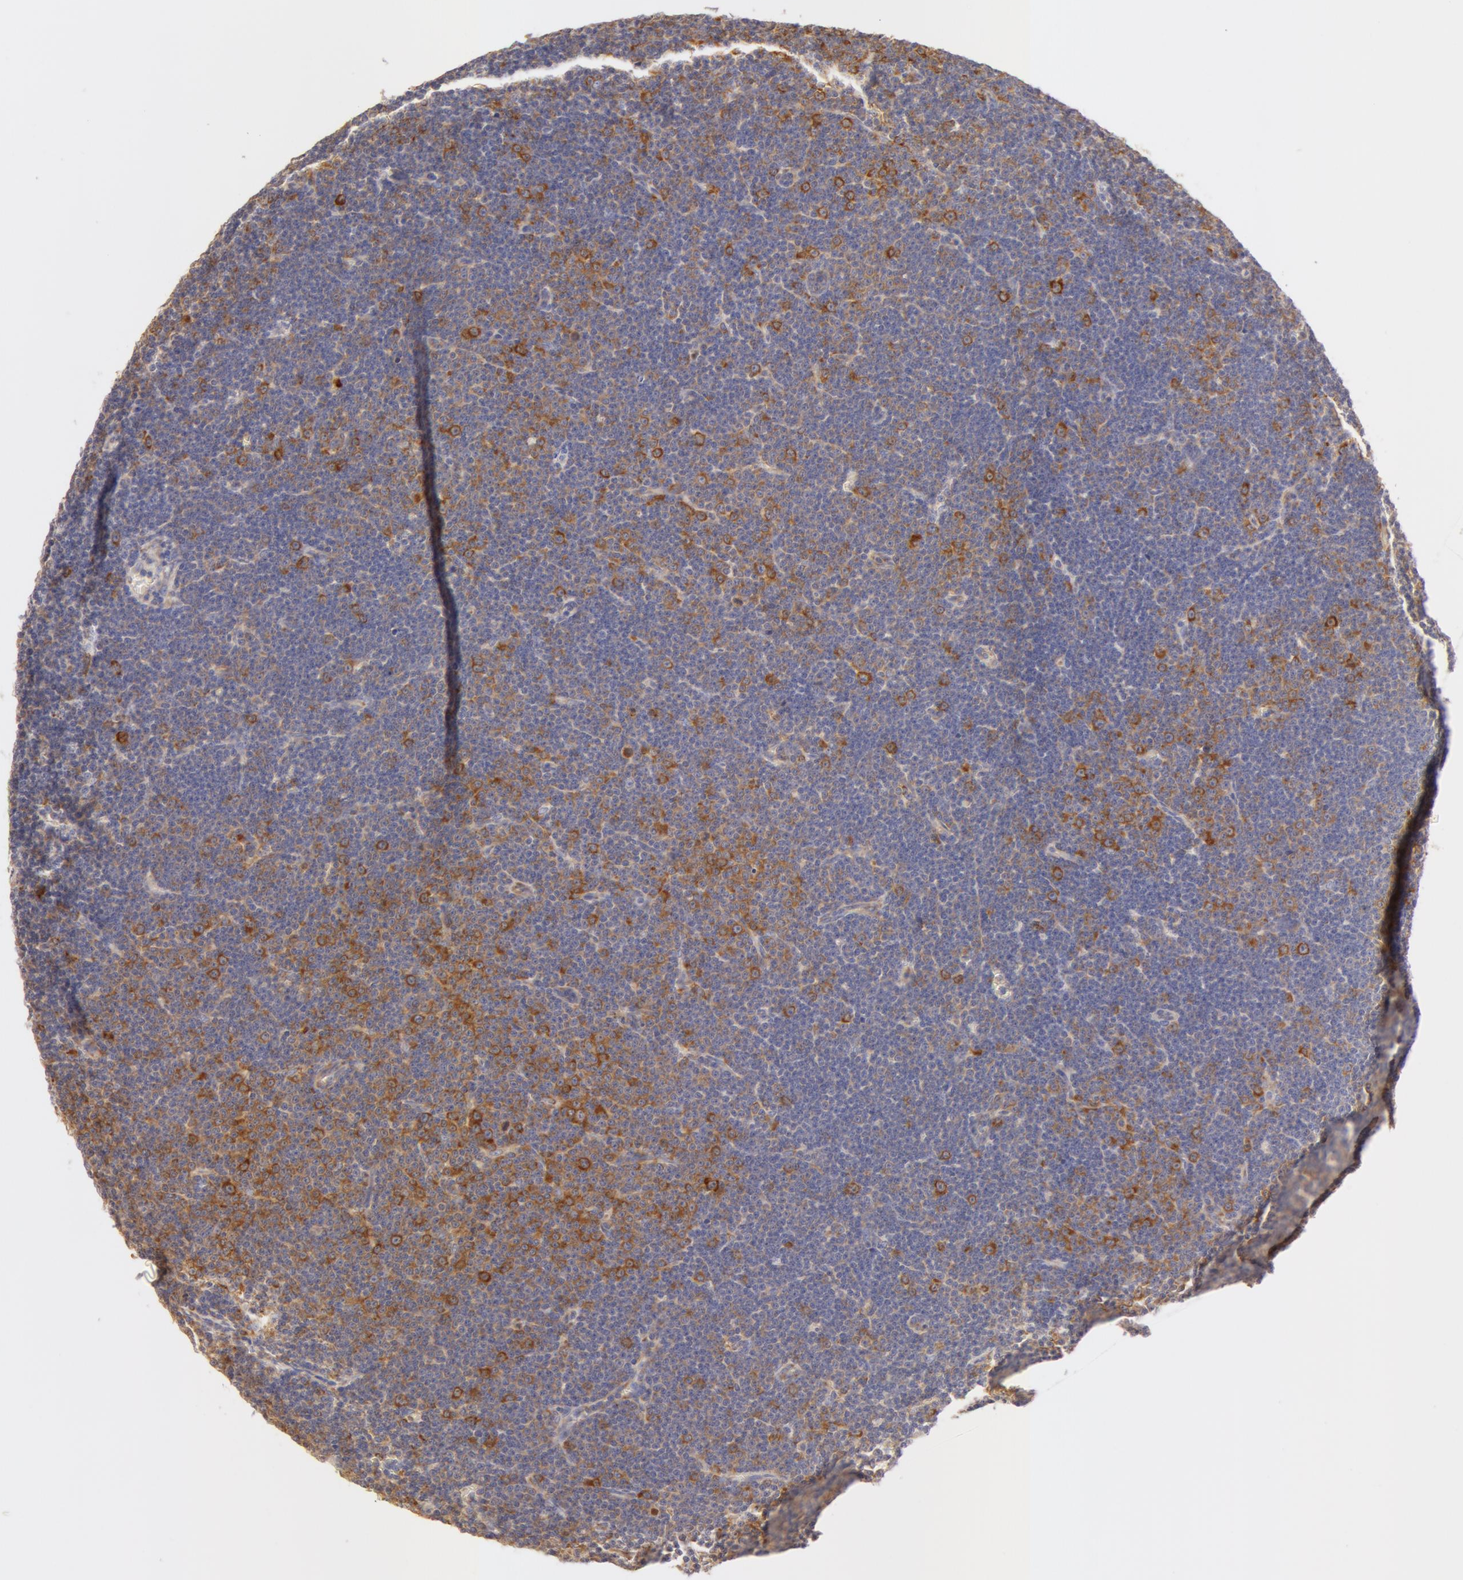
{"staining": {"intensity": "moderate", "quantity": "<25%", "location": "cytoplasmic/membranous"}, "tissue": "lymphoma", "cell_type": "Tumor cells", "image_type": "cancer", "snomed": [{"axis": "morphology", "description": "Malignant lymphoma, non-Hodgkin's type, Low grade"}, {"axis": "topography", "description": "Lymph node"}], "caption": "Lymphoma stained with a protein marker demonstrates moderate staining in tumor cells.", "gene": "DDX3Y", "patient": {"sex": "male", "age": 57}}